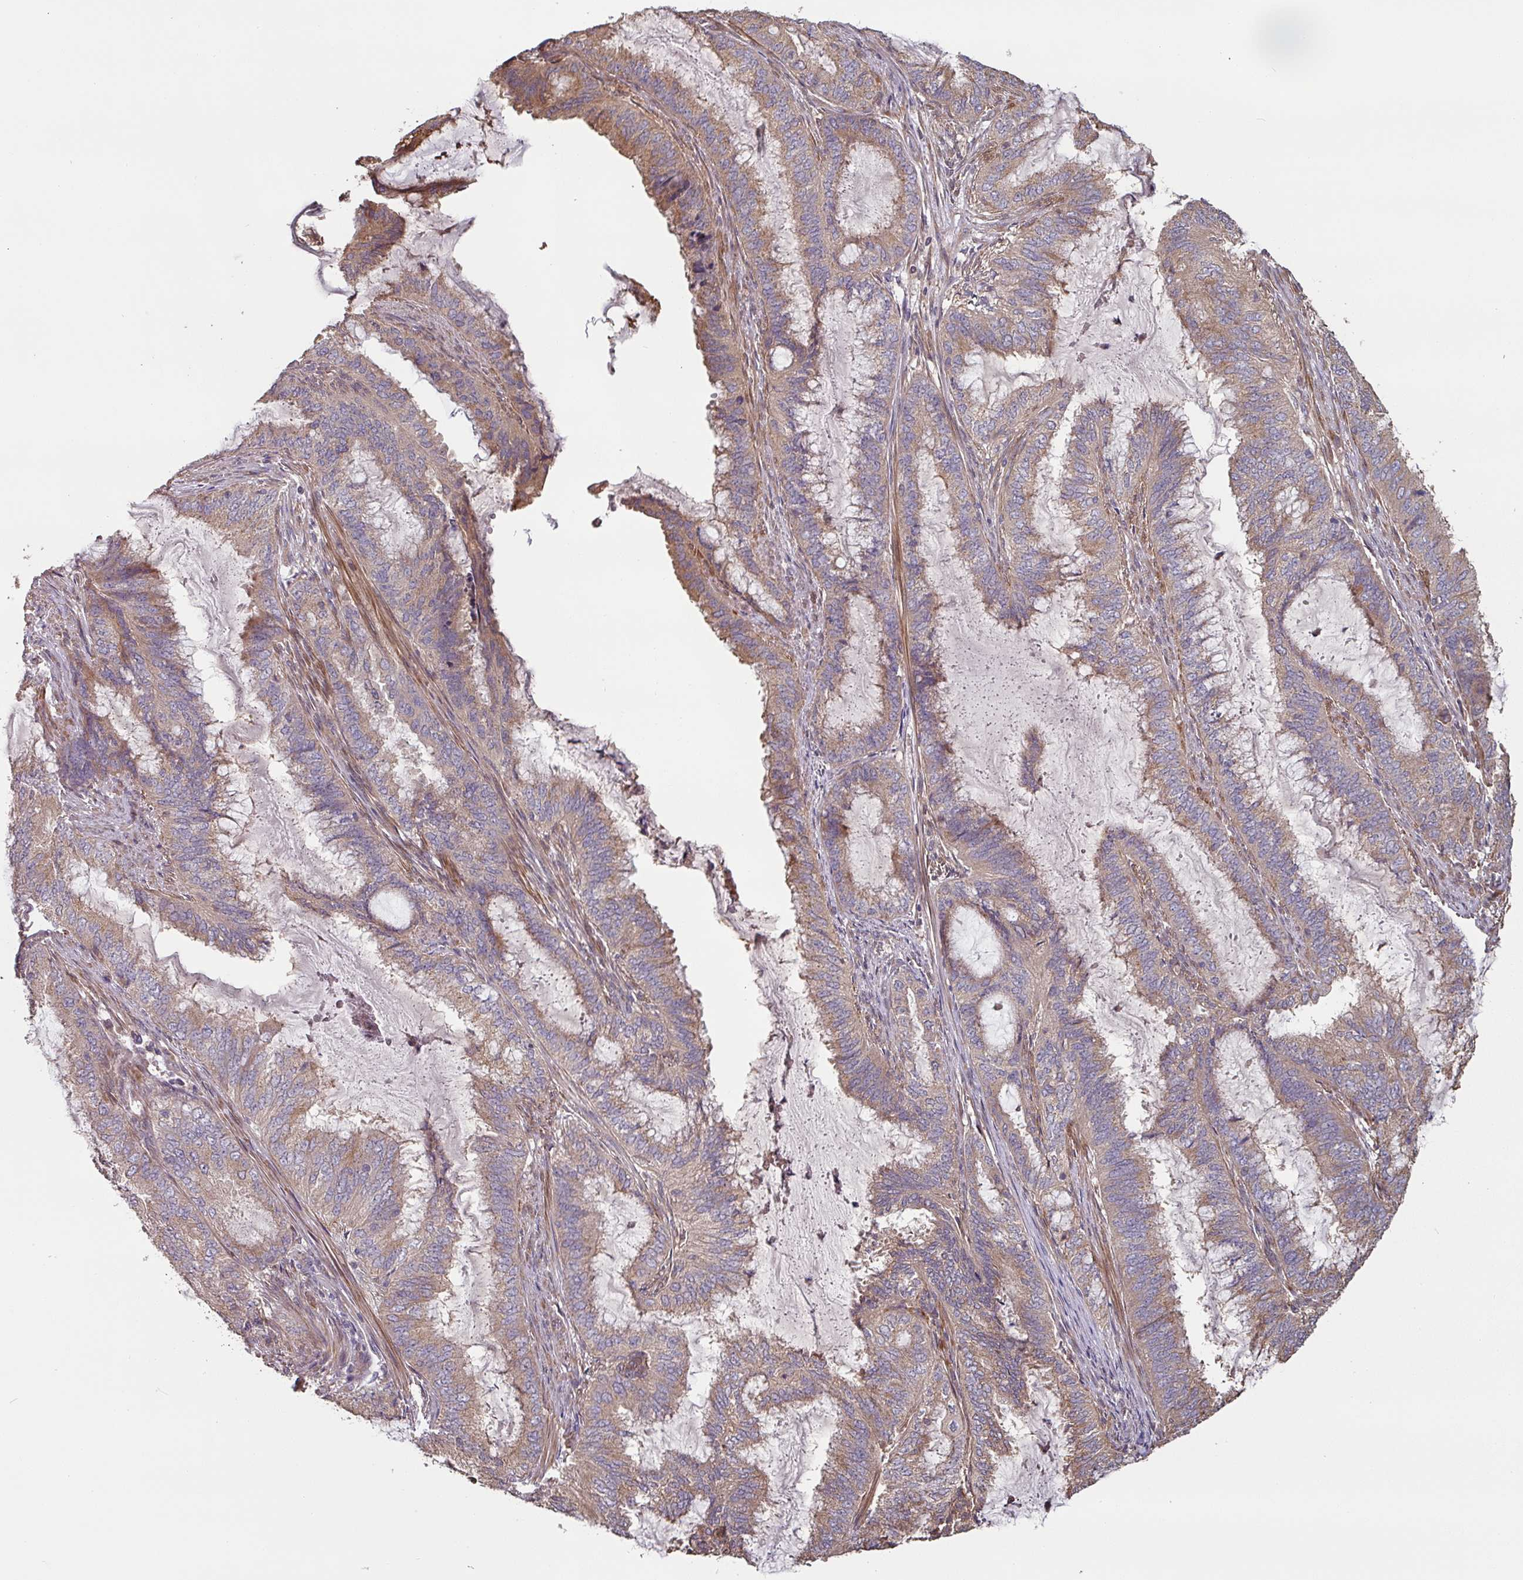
{"staining": {"intensity": "moderate", "quantity": "25%-75%", "location": "cytoplasmic/membranous"}, "tissue": "endometrial cancer", "cell_type": "Tumor cells", "image_type": "cancer", "snomed": [{"axis": "morphology", "description": "Adenocarcinoma, NOS"}, {"axis": "topography", "description": "Endometrium"}], "caption": "Immunohistochemical staining of endometrial cancer displays moderate cytoplasmic/membranous protein staining in approximately 25%-75% of tumor cells.", "gene": "SIK1", "patient": {"sex": "female", "age": 51}}